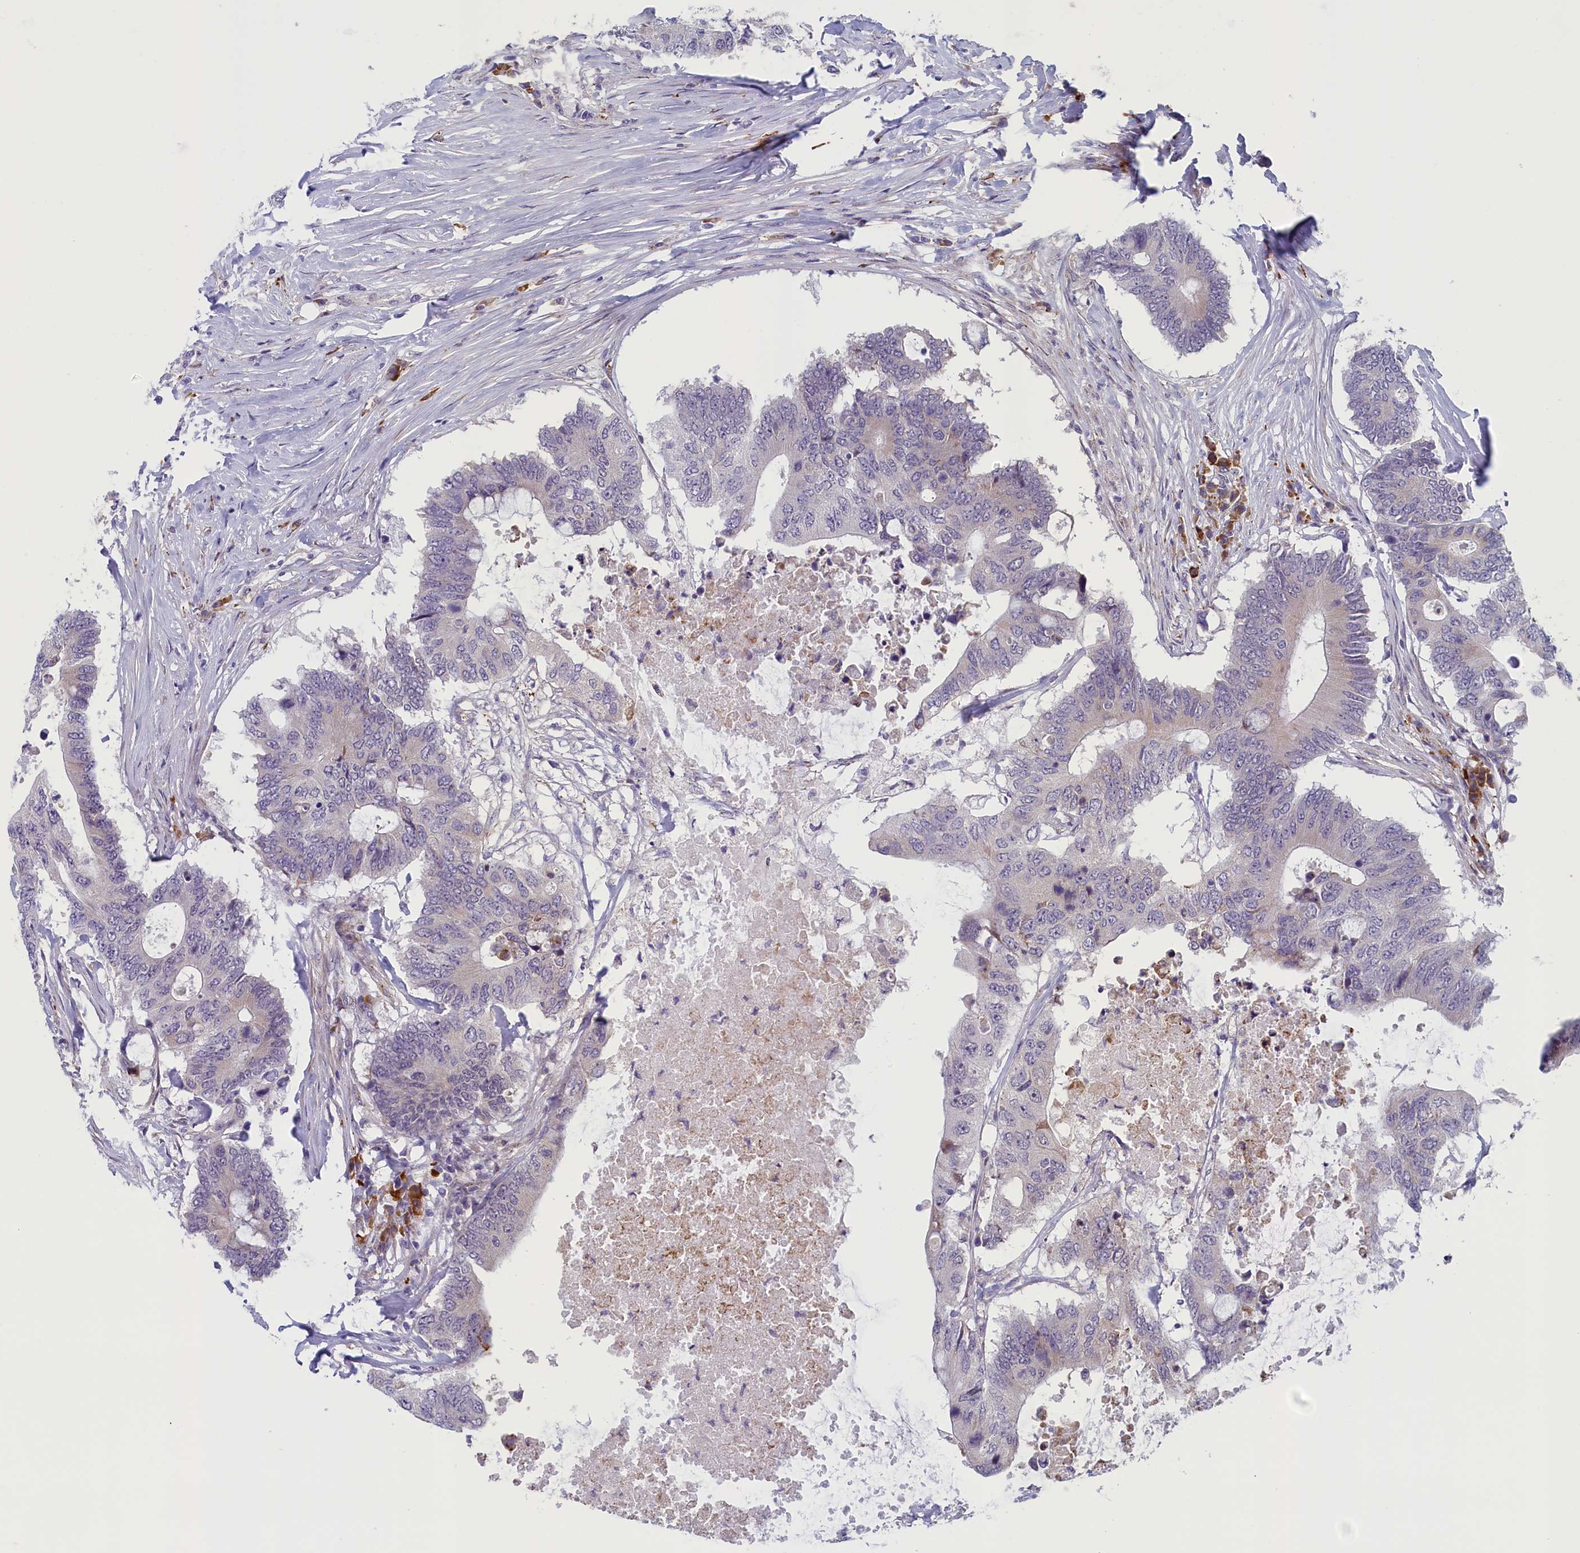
{"staining": {"intensity": "negative", "quantity": "none", "location": "none"}, "tissue": "colorectal cancer", "cell_type": "Tumor cells", "image_type": "cancer", "snomed": [{"axis": "morphology", "description": "Adenocarcinoma, NOS"}, {"axis": "topography", "description": "Colon"}], "caption": "Immunohistochemistry (IHC) image of neoplastic tissue: adenocarcinoma (colorectal) stained with DAB demonstrates no significant protein staining in tumor cells.", "gene": "CNEP1R1", "patient": {"sex": "male", "age": 71}}